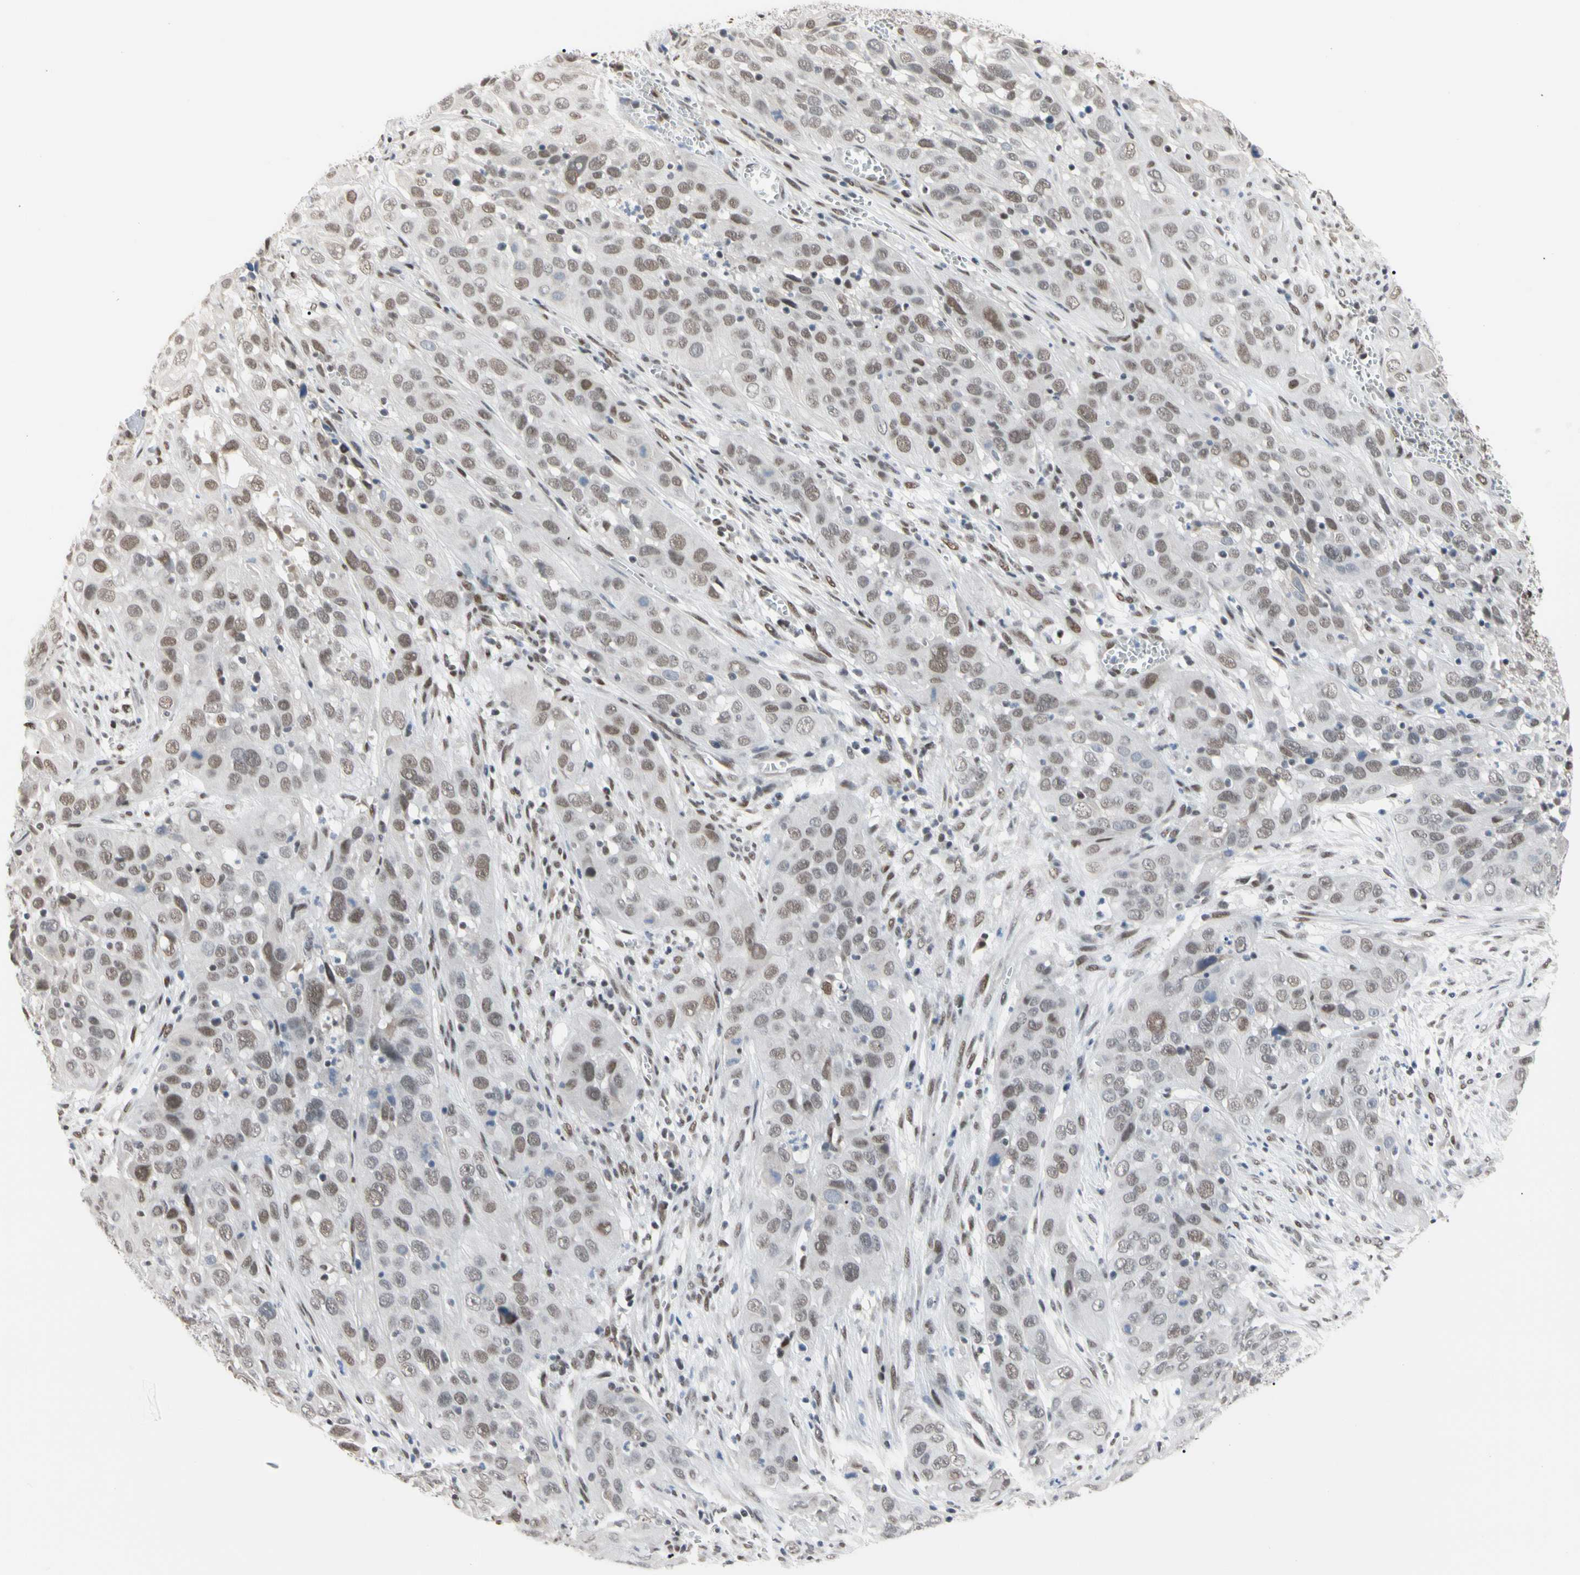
{"staining": {"intensity": "moderate", "quantity": "25%-75%", "location": "nuclear"}, "tissue": "cervical cancer", "cell_type": "Tumor cells", "image_type": "cancer", "snomed": [{"axis": "morphology", "description": "Squamous cell carcinoma, NOS"}, {"axis": "topography", "description": "Cervix"}], "caption": "Cervical cancer was stained to show a protein in brown. There is medium levels of moderate nuclear expression in approximately 25%-75% of tumor cells.", "gene": "FAM98B", "patient": {"sex": "female", "age": 32}}